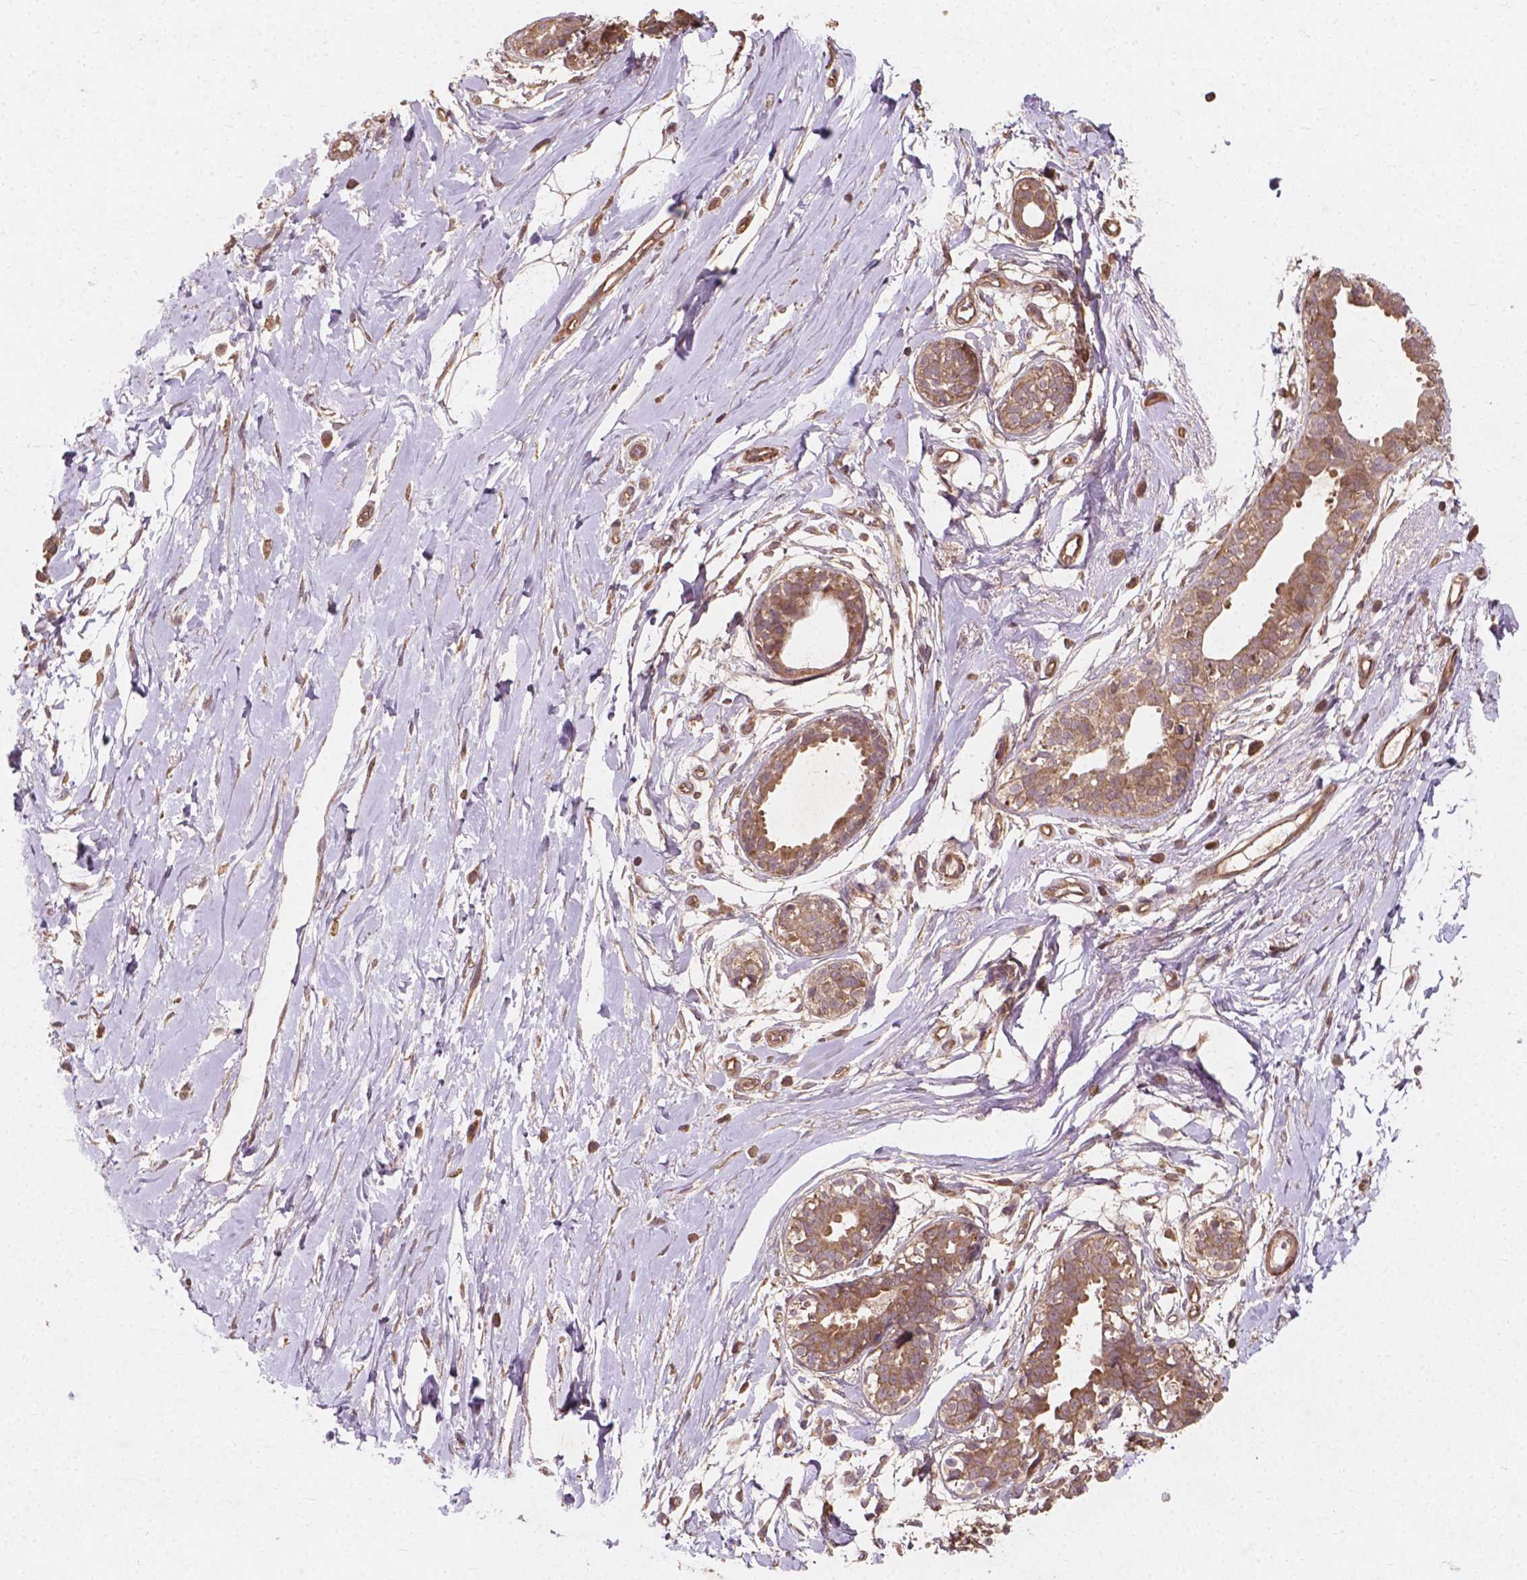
{"staining": {"intensity": "negative", "quantity": "none", "location": "none"}, "tissue": "breast", "cell_type": "Adipocytes", "image_type": "normal", "snomed": [{"axis": "morphology", "description": "Normal tissue, NOS"}, {"axis": "topography", "description": "Breast"}], "caption": "Immunohistochemical staining of normal human breast exhibits no significant staining in adipocytes. (Stains: DAB immunohistochemistry with hematoxylin counter stain, Microscopy: brightfield microscopy at high magnification).", "gene": "CYFIP1", "patient": {"sex": "female", "age": 49}}